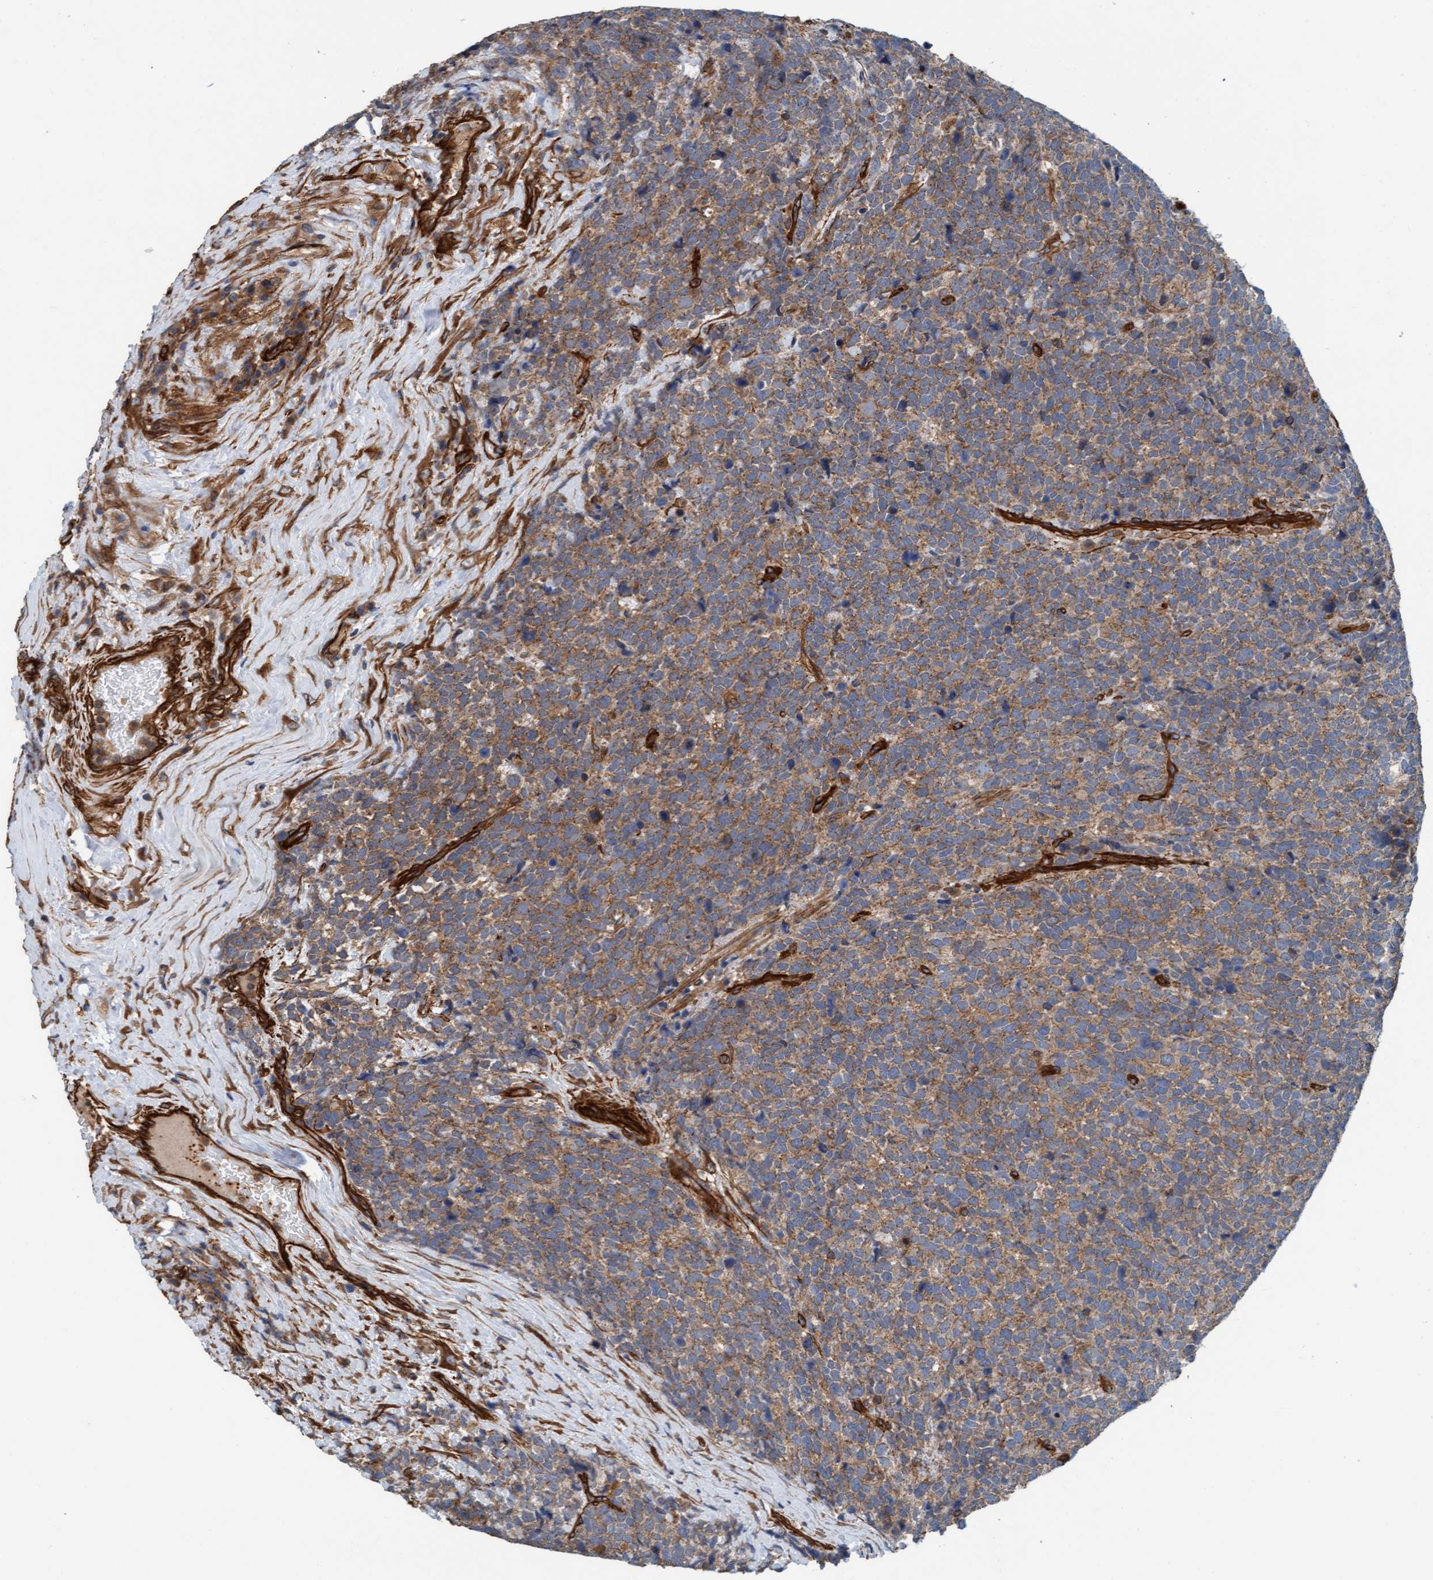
{"staining": {"intensity": "moderate", "quantity": ">75%", "location": "cytoplasmic/membranous"}, "tissue": "urothelial cancer", "cell_type": "Tumor cells", "image_type": "cancer", "snomed": [{"axis": "morphology", "description": "Urothelial carcinoma, High grade"}, {"axis": "topography", "description": "Urinary bladder"}], "caption": "A photomicrograph of urothelial cancer stained for a protein shows moderate cytoplasmic/membranous brown staining in tumor cells.", "gene": "STXBP4", "patient": {"sex": "female", "age": 82}}